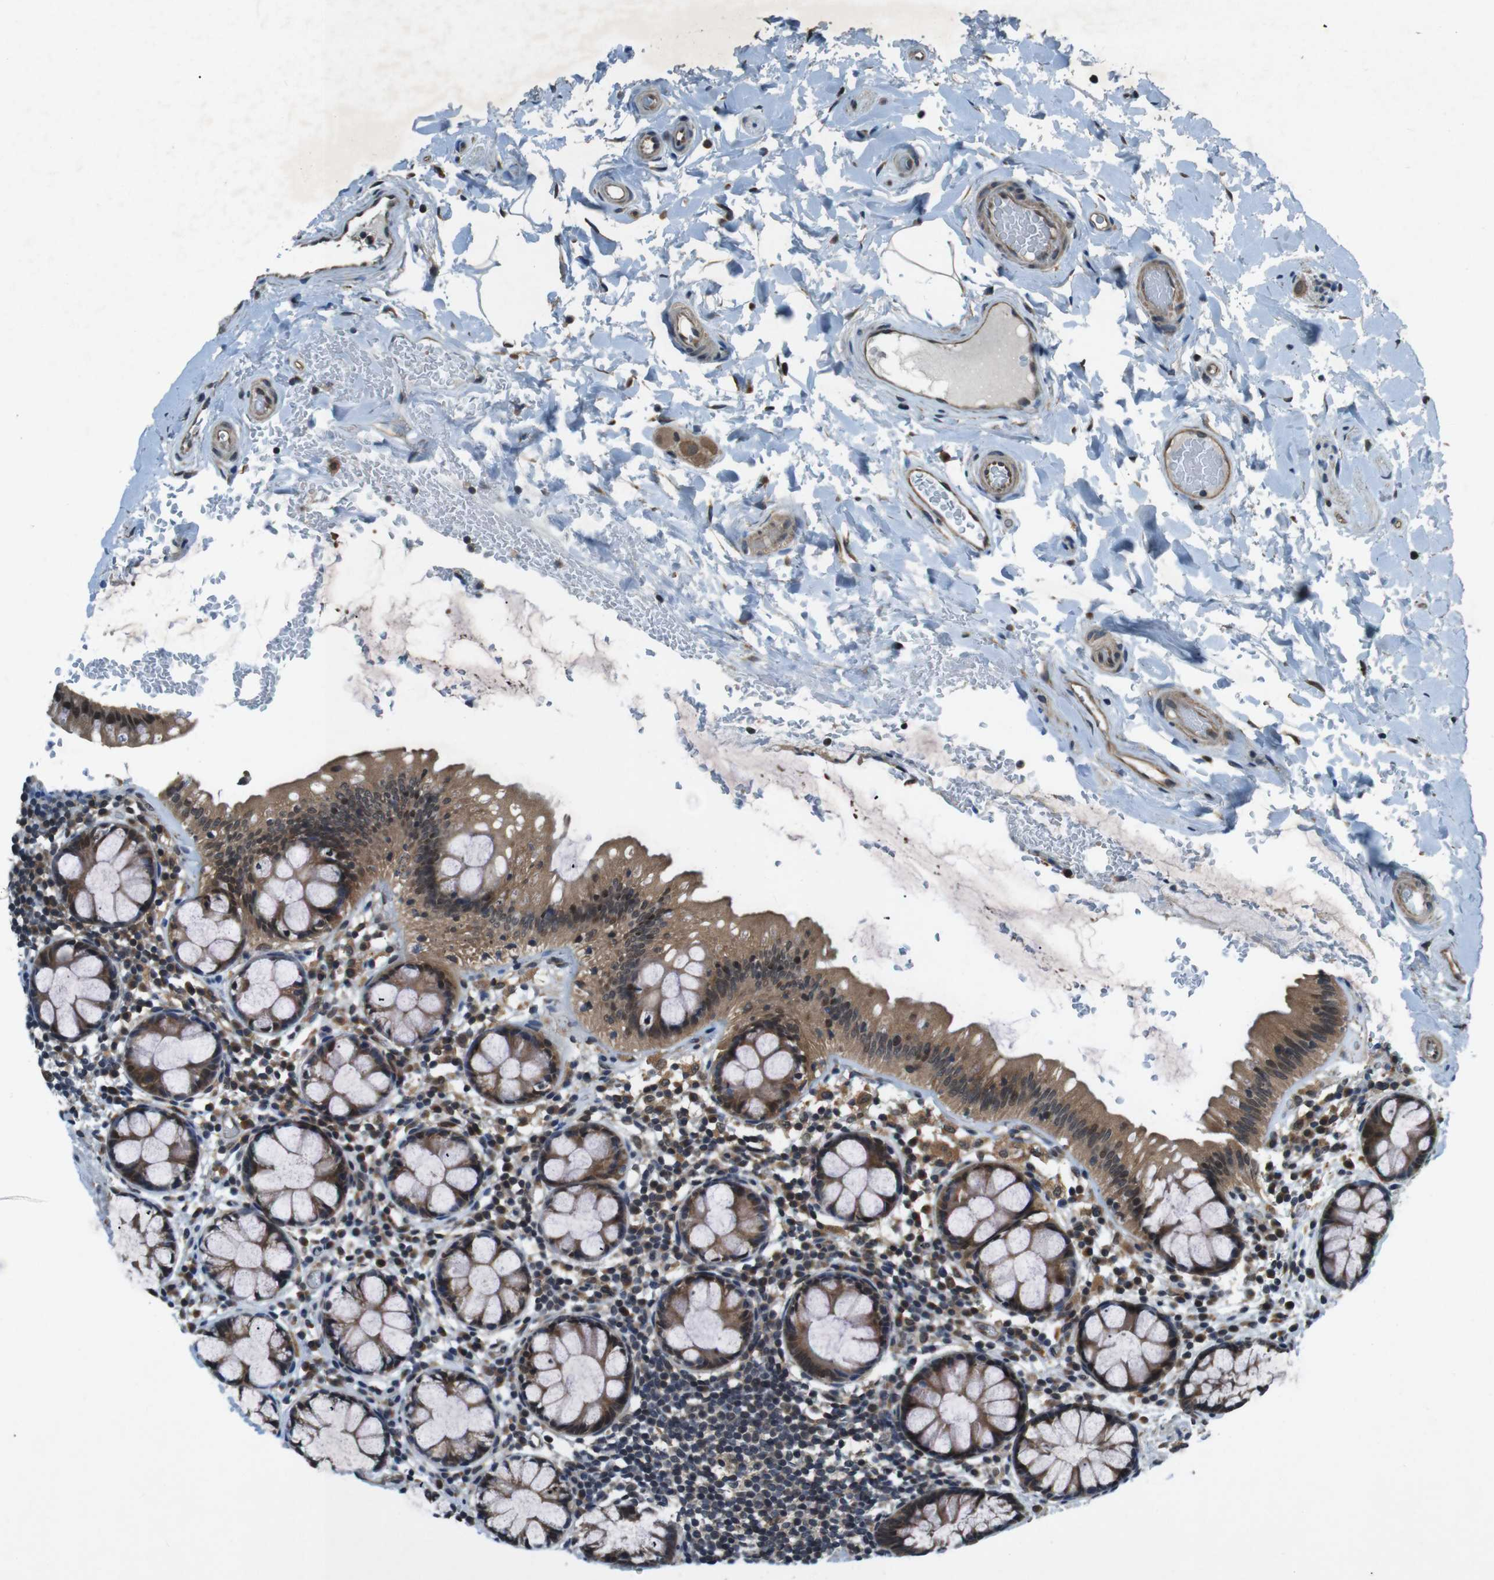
{"staining": {"intensity": "moderate", "quantity": ">75%", "location": "cytoplasmic/membranous"}, "tissue": "colon", "cell_type": "Endothelial cells", "image_type": "normal", "snomed": [{"axis": "morphology", "description": "Normal tissue, NOS"}, {"axis": "topography", "description": "Colon"}], "caption": "The micrograph exhibits a brown stain indicating the presence of a protein in the cytoplasmic/membranous of endothelial cells in colon.", "gene": "SOCS1", "patient": {"sex": "female", "age": 80}}